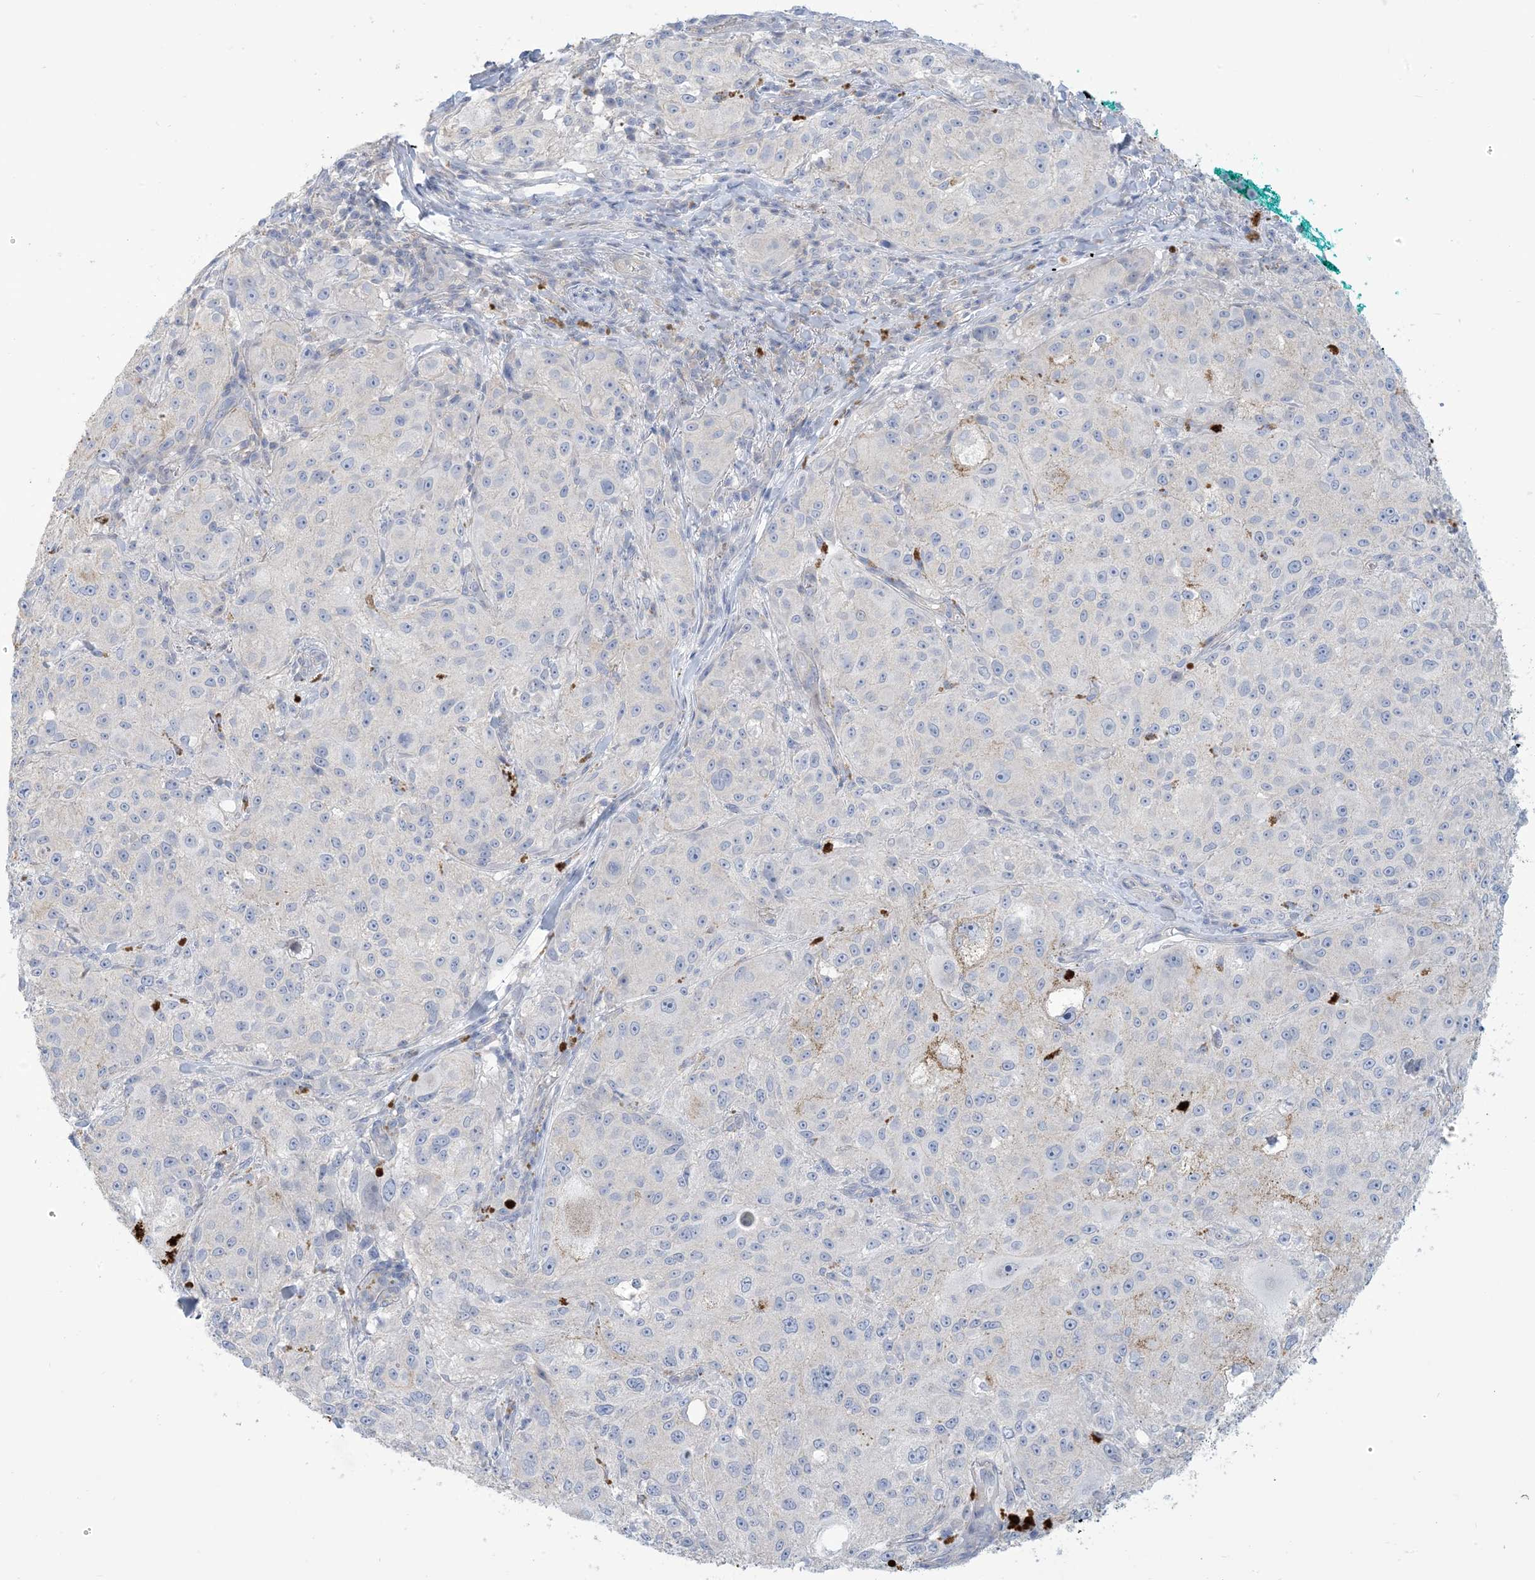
{"staining": {"intensity": "negative", "quantity": "none", "location": "none"}, "tissue": "melanoma", "cell_type": "Tumor cells", "image_type": "cancer", "snomed": [{"axis": "morphology", "description": "Necrosis, NOS"}, {"axis": "morphology", "description": "Malignant melanoma, NOS"}, {"axis": "topography", "description": "Skin"}], "caption": "DAB (3,3'-diaminobenzidine) immunohistochemical staining of human melanoma shows no significant expression in tumor cells.", "gene": "MTHFD2L", "patient": {"sex": "female", "age": 87}}